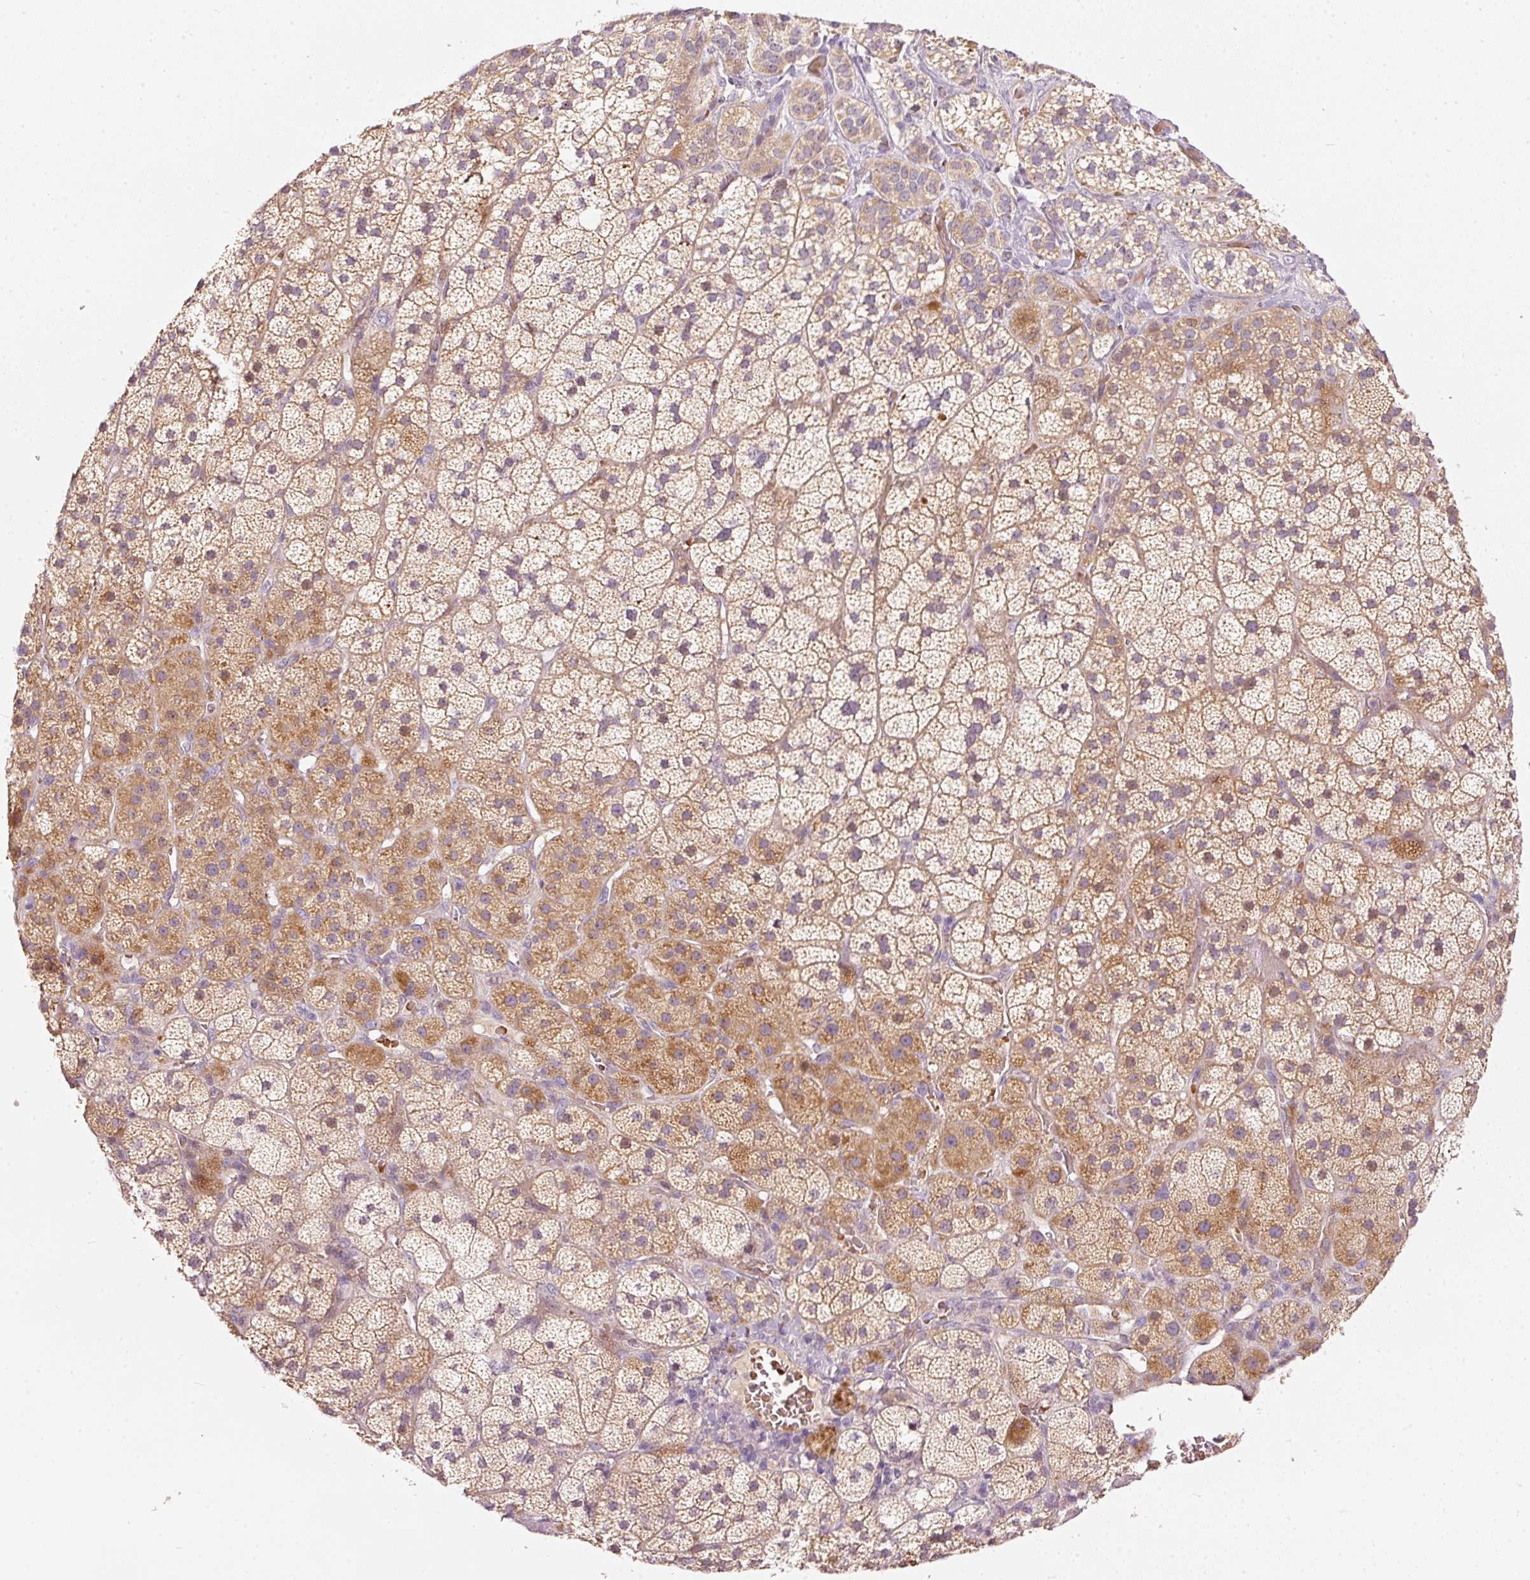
{"staining": {"intensity": "moderate", "quantity": "25%-75%", "location": "cytoplasmic/membranous"}, "tissue": "adrenal gland", "cell_type": "Glandular cells", "image_type": "normal", "snomed": [{"axis": "morphology", "description": "Normal tissue, NOS"}, {"axis": "topography", "description": "Adrenal gland"}], "caption": "Immunohistochemistry (IHC) staining of benign adrenal gland, which exhibits medium levels of moderate cytoplasmic/membranous positivity in approximately 25%-75% of glandular cells indicating moderate cytoplasmic/membranous protein positivity. The staining was performed using DAB (3,3'-diaminobenzidine) (brown) for protein detection and nuclei were counterstained in hematoxylin (blue).", "gene": "KLHL21", "patient": {"sex": "male", "age": 57}}